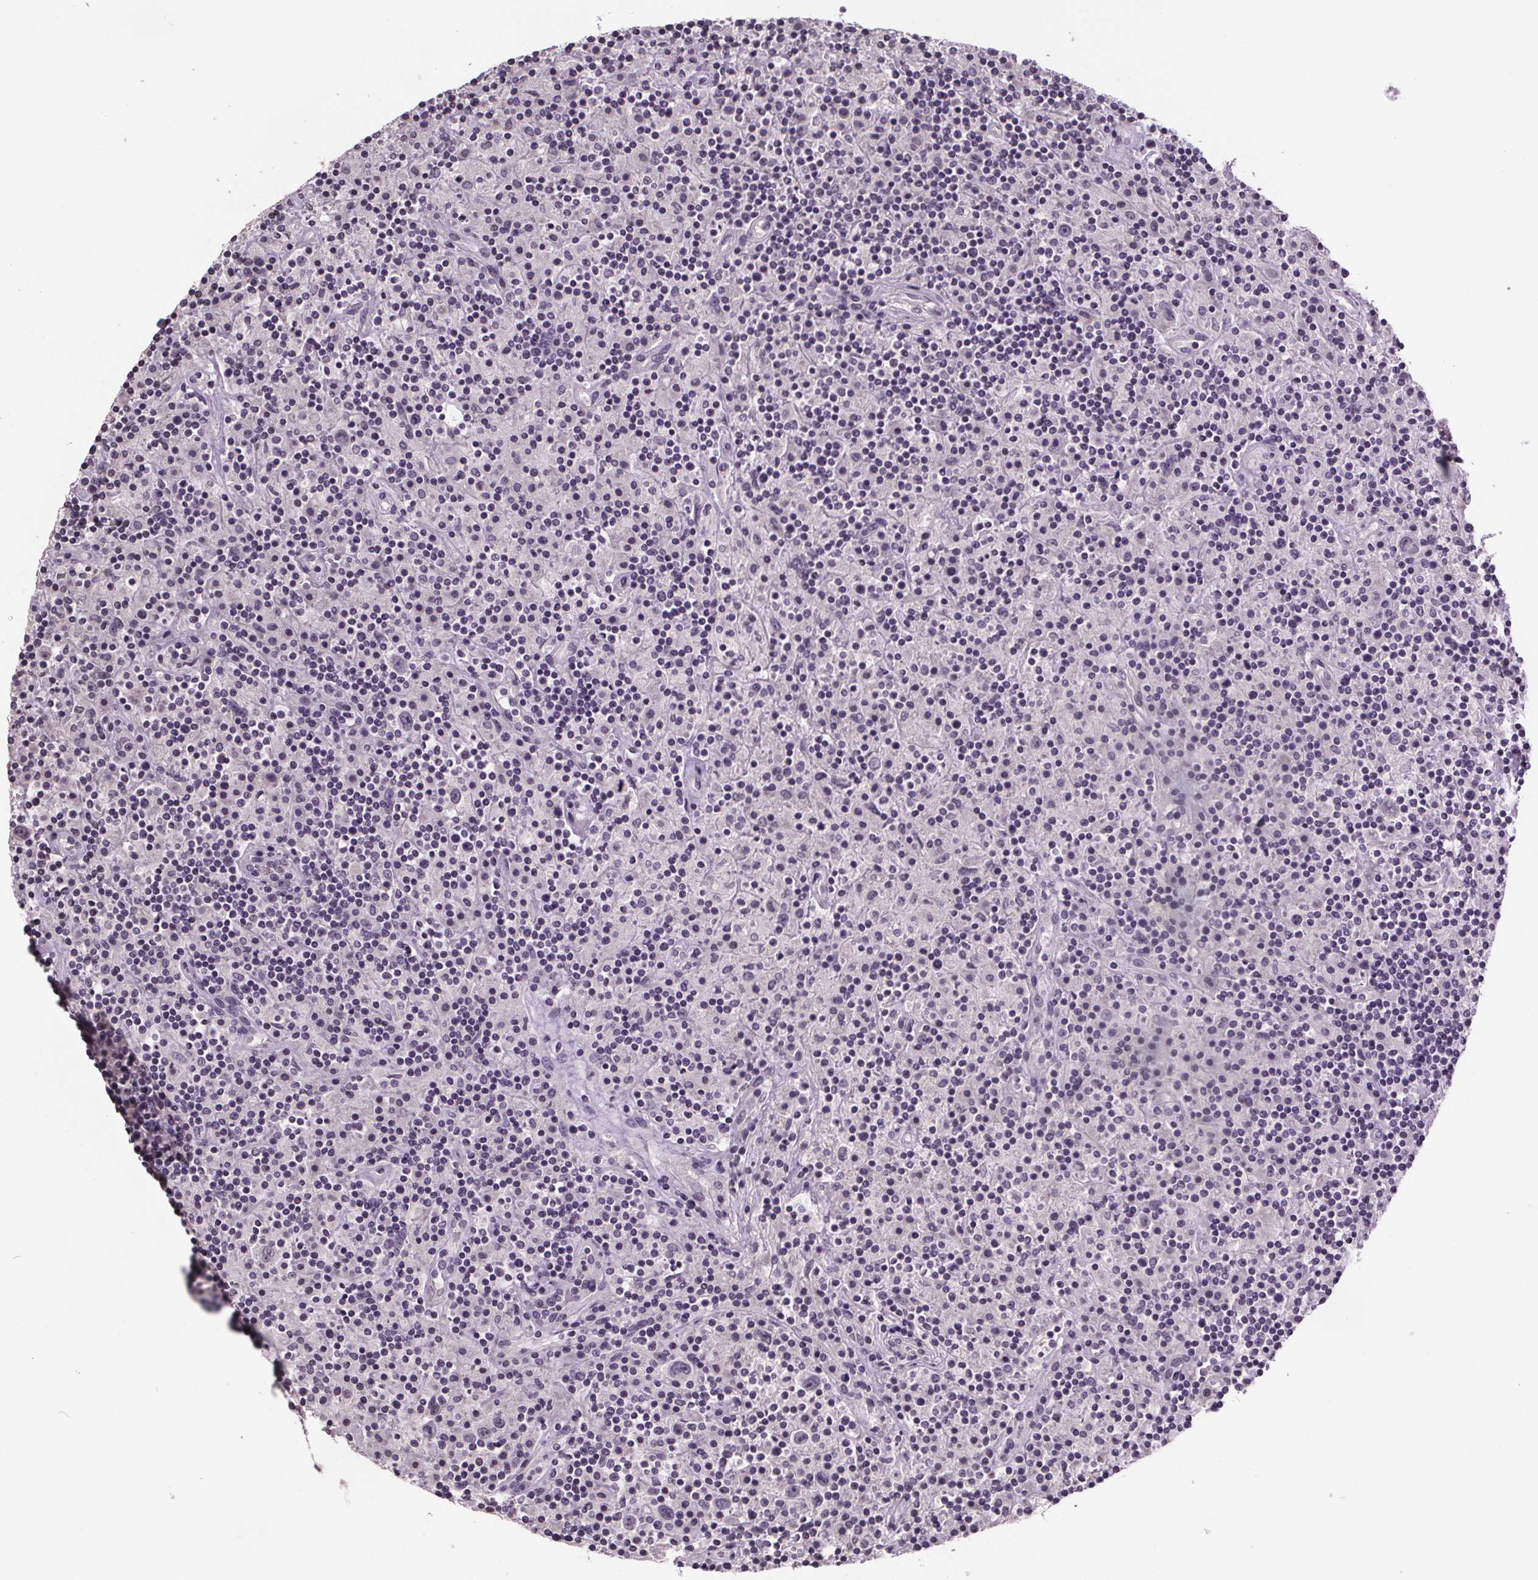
{"staining": {"intensity": "negative", "quantity": "none", "location": "none"}, "tissue": "lymphoma", "cell_type": "Tumor cells", "image_type": "cancer", "snomed": [{"axis": "morphology", "description": "Hodgkin's disease, NOS"}, {"axis": "topography", "description": "Lymph node"}], "caption": "Immunohistochemical staining of human lymphoma displays no significant staining in tumor cells.", "gene": "NKX6-1", "patient": {"sex": "male", "age": 70}}